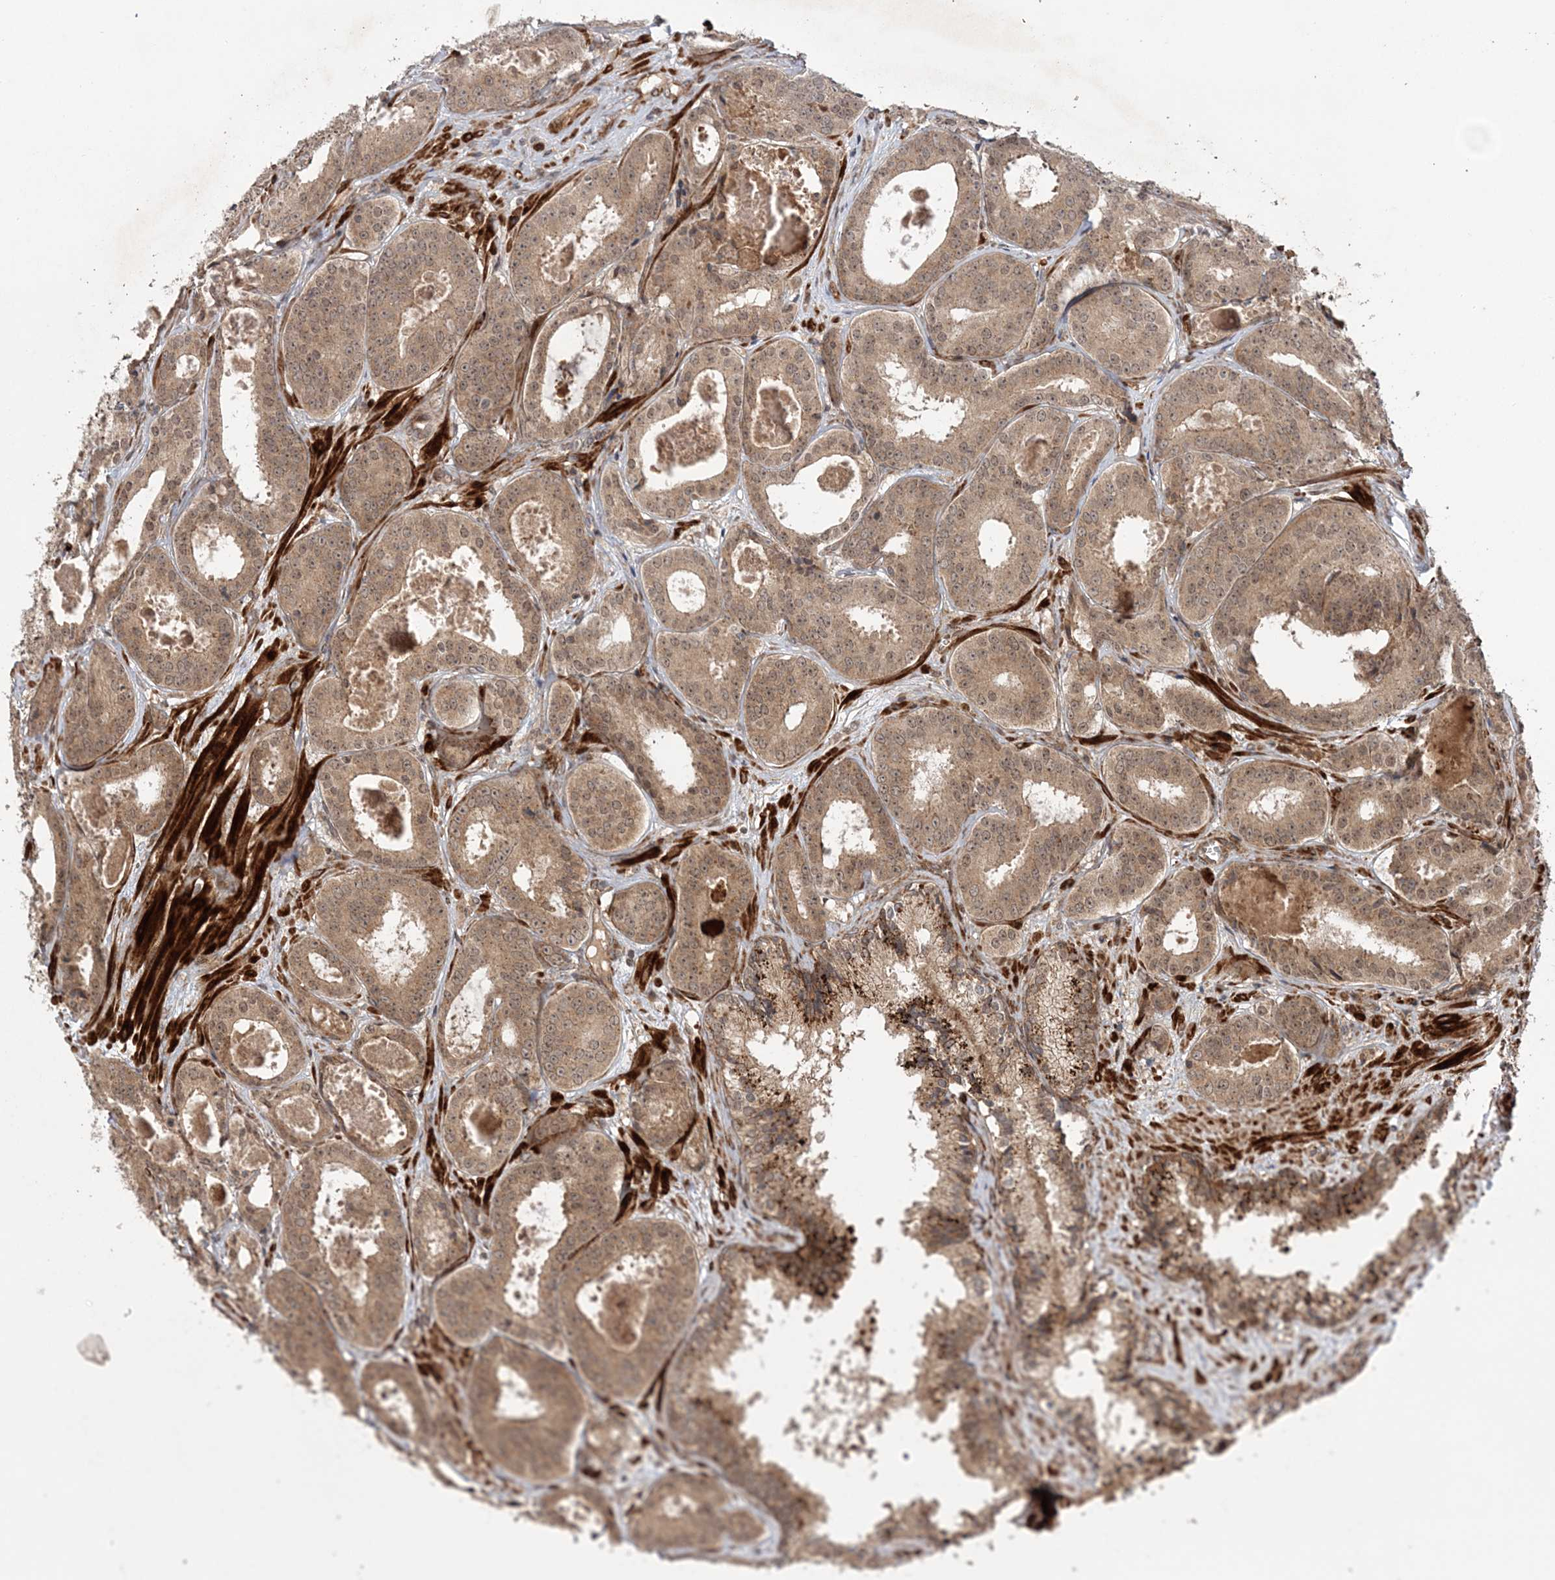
{"staining": {"intensity": "moderate", "quantity": ">75%", "location": "cytoplasmic/membranous"}, "tissue": "prostate cancer", "cell_type": "Tumor cells", "image_type": "cancer", "snomed": [{"axis": "morphology", "description": "Adenocarcinoma, High grade"}, {"axis": "topography", "description": "Prostate"}], "caption": "DAB immunohistochemical staining of prostate cancer demonstrates moderate cytoplasmic/membranous protein expression in approximately >75% of tumor cells. (Brightfield microscopy of DAB IHC at high magnification).", "gene": "UBTD2", "patient": {"sex": "male", "age": 57}}